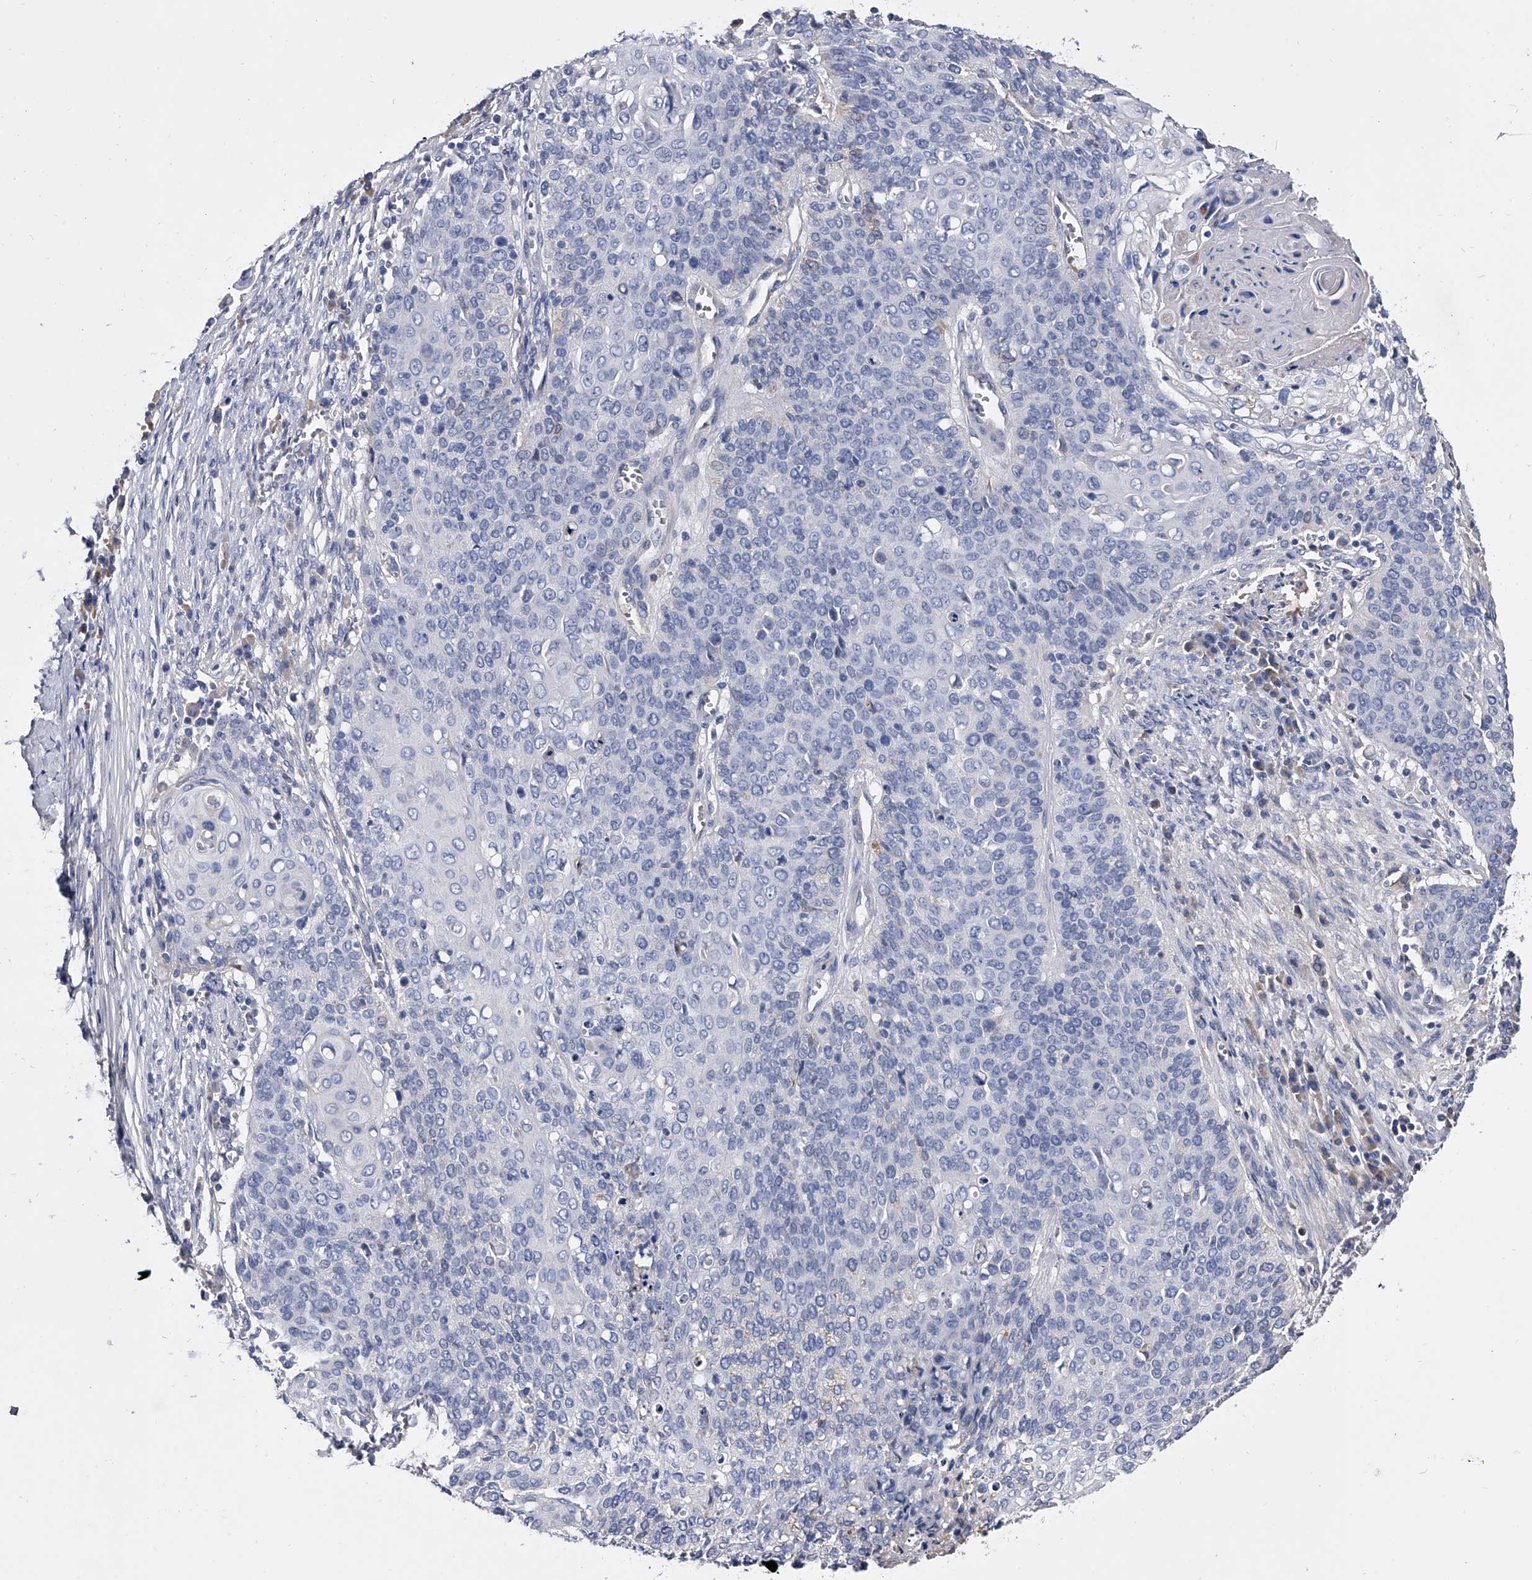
{"staining": {"intensity": "negative", "quantity": "none", "location": "none"}, "tissue": "cervical cancer", "cell_type": "Tumor cells", "image_type": "cancer", "snomed": [{"axis": "morphology", "description": "Squamous cell carcinoma, NOS"}, {"axis": "topography", "description": "Cervix"}], "caption": "High power microscopy photomicrograph of an immunohistochemistry (IHC) histopathology image of cervical cancer (squamous cell carcinoma), revealing no significant staining in tumor cells.", "gene": "EFCAB7", "patient": {"sex": "female", "age": 39}}